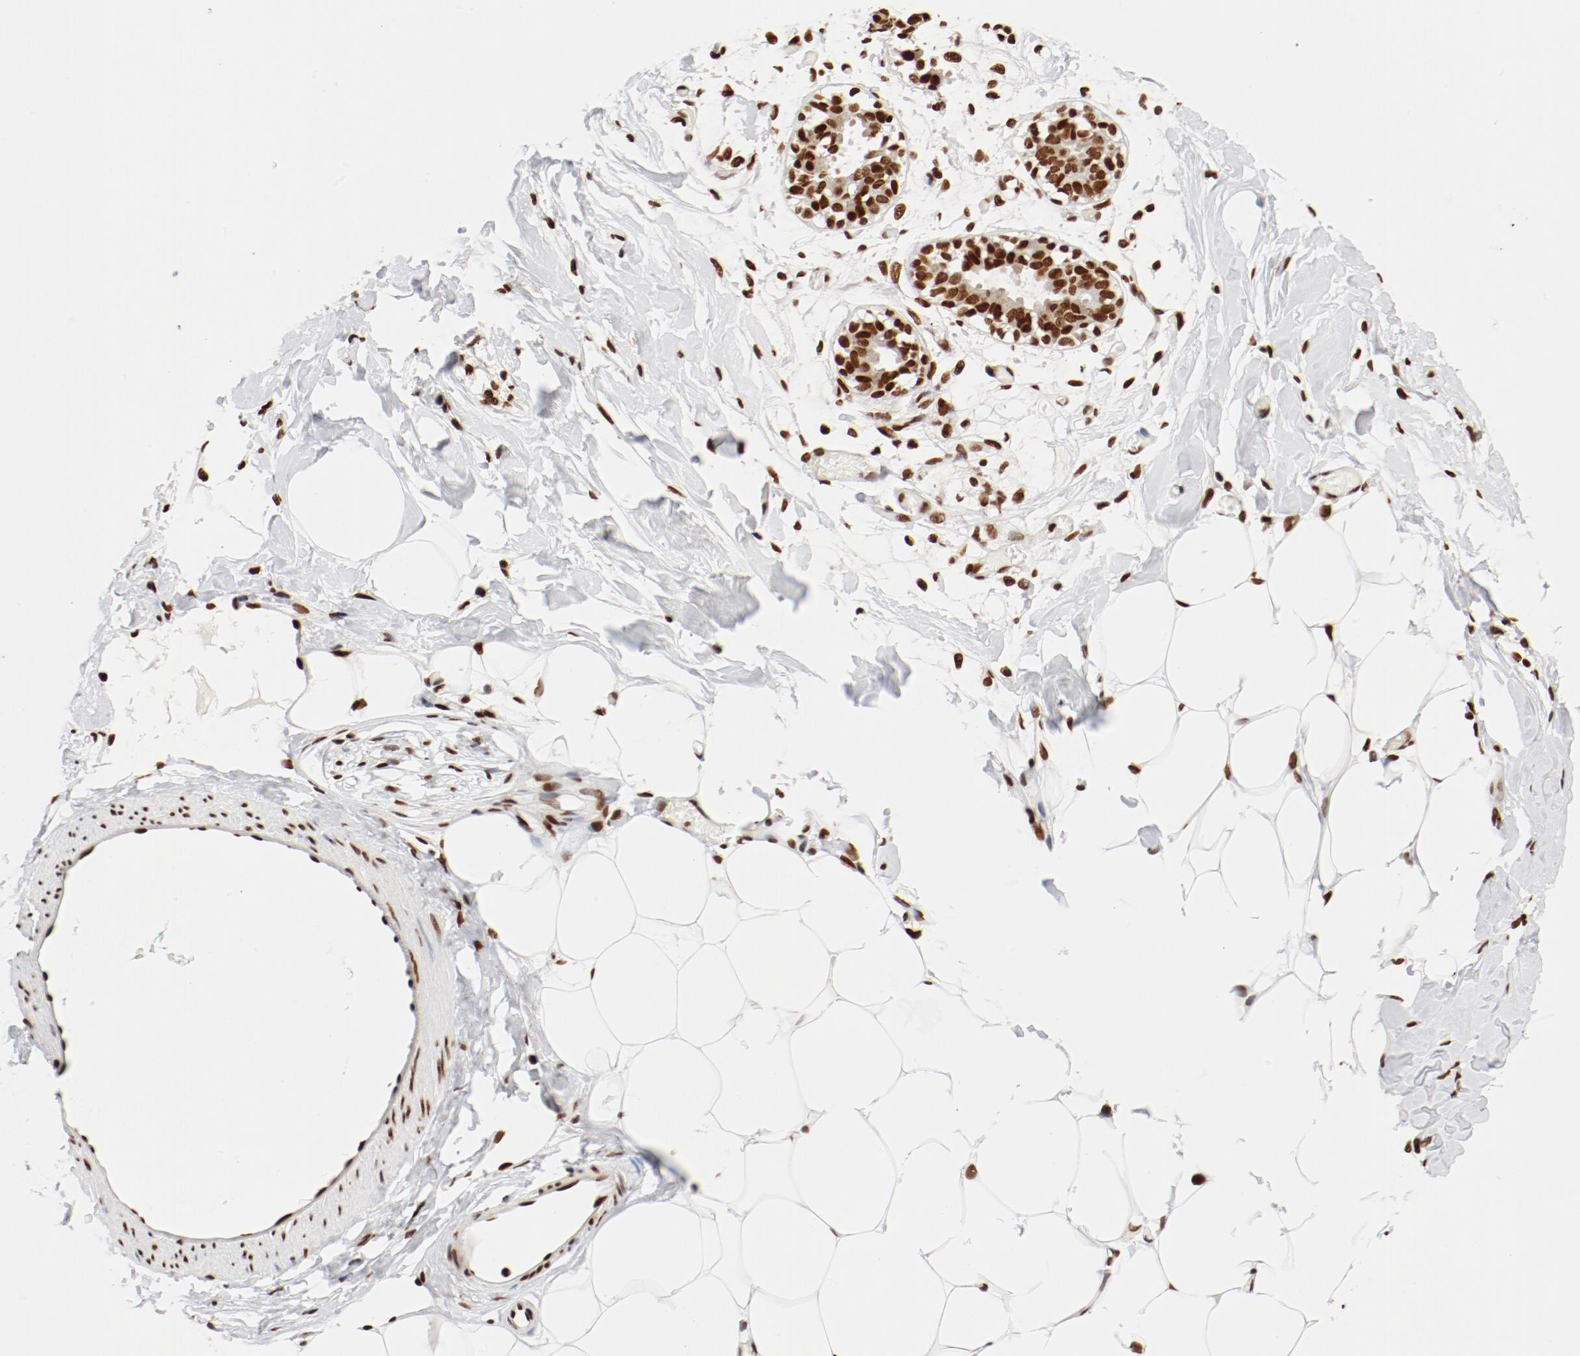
{"staining": {"intensity": "strong", "quantity": ">75%", "location": "nuclear"}, "tissue": "breast", "cell_type": "Adipocytes", "image_type": "normal", "snomed": [{"axis": "morphology", "description": "Normal tissue, NOS"}, {"axis": "topography", "description": "Breast"}, {"axis": "topography", "description": "Adipose tissue"}], "caption": "Immunohistochemical staining of benign human breast displays >75% levels of strong nuclear protein expression in approximately >75% of adipocytes.", "gene": "CTBP1", "patient": {"sex": "female", "age": 25}}